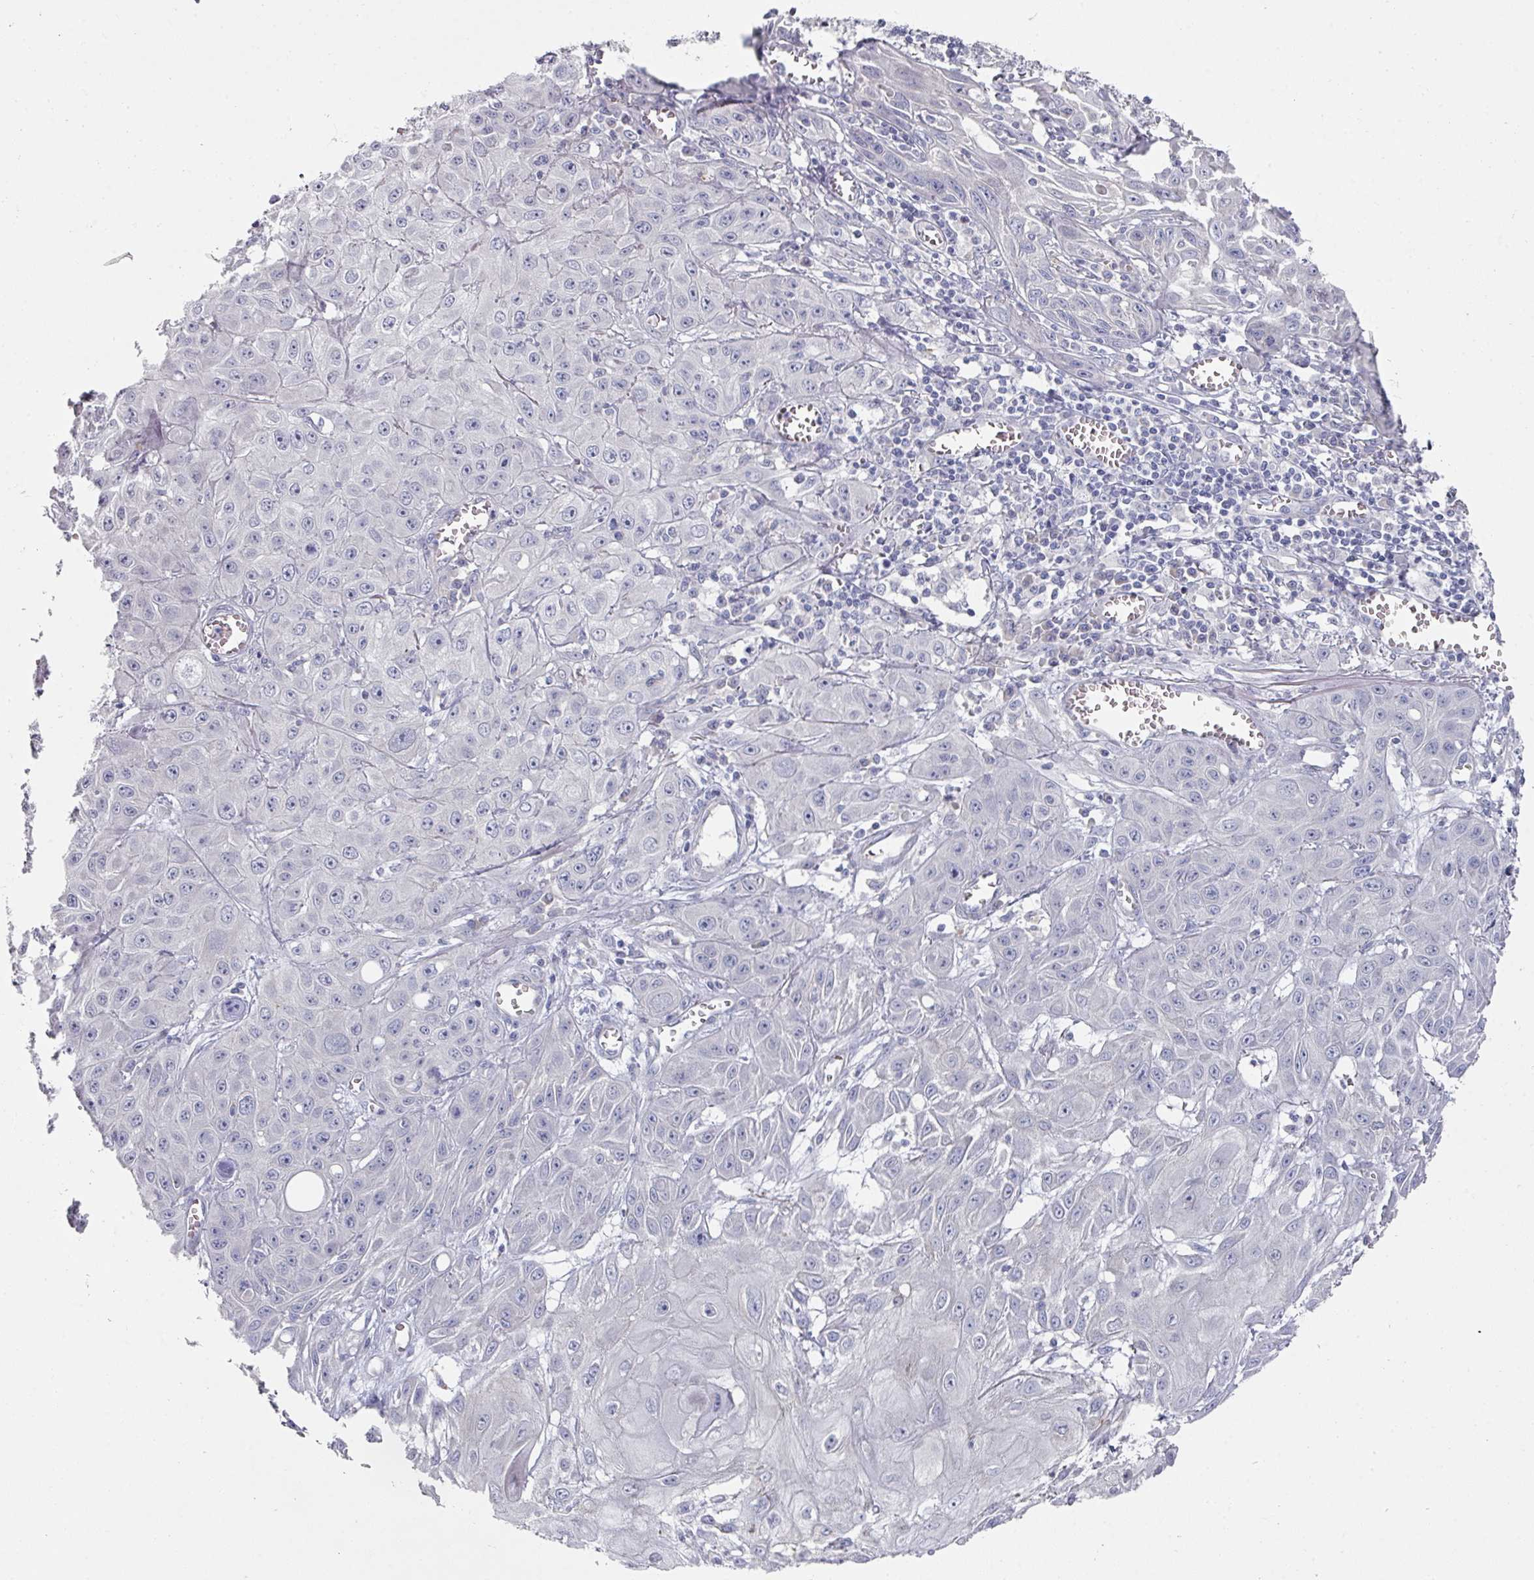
{"staining": {"intensity": "negative", "quantity": "none", "location": "none"}, "tissue": "skin cancer", "cell_type": "Tumor cells", "image_type": "cancer", "snomed": [{"axis": "morphology", "description": "Squamous cell carcinoma, NOS"}, {"axis": "topography", "description": "Skin"}, {"axis": "topography", "description": "Vulva"}], "caption": "Immunohistochemistry photomicrograph of neoplastic tissue: human skin cancer (squamous cell carcinoma) stained with DAB displays no significant protein positivity in tumor cells.", "gene": "NT5C1A", "patient": {"sex": "female", "age": 71}}